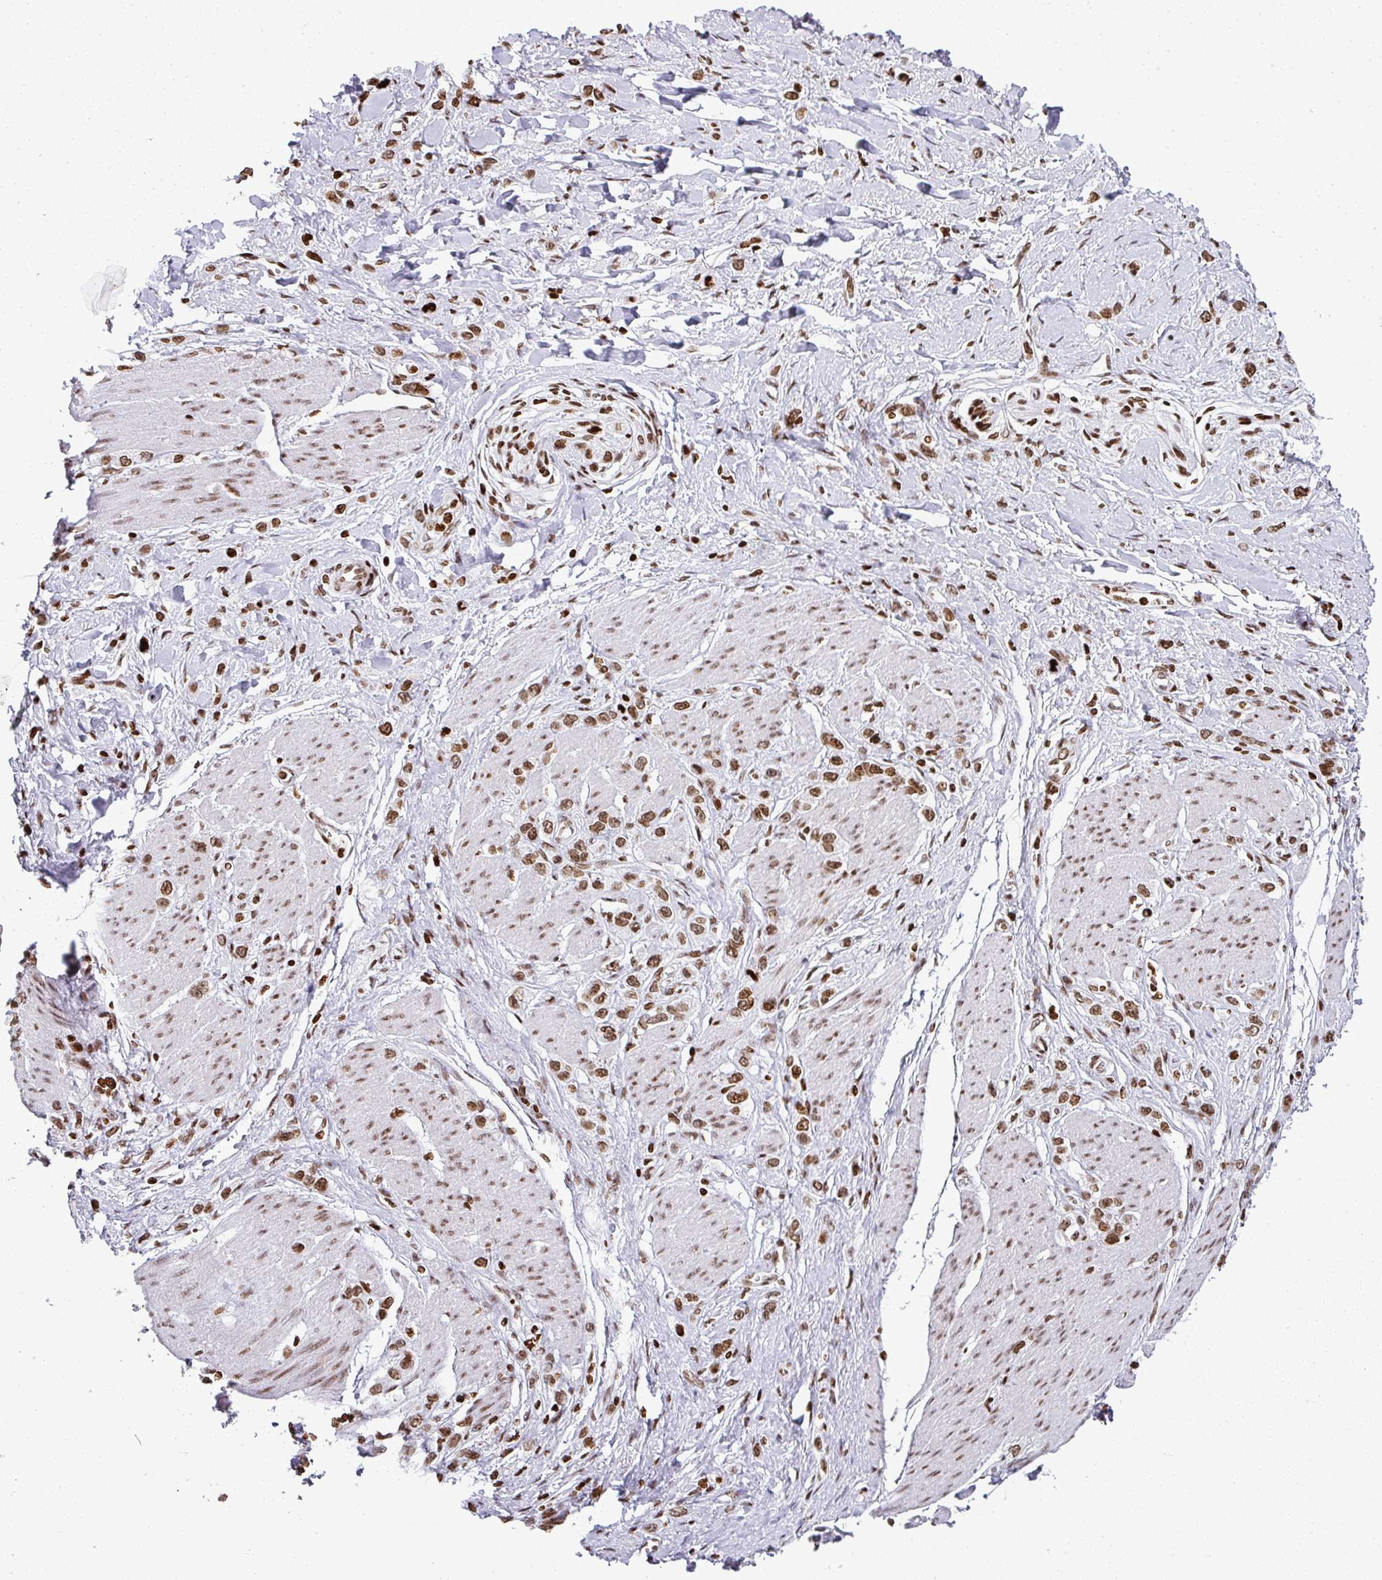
{"staining": {"intensity": "moderate", "quantity": ">75%", "location": "nuclear"}, "tissue": "stomach cancer", "cell_type": "Tumor cells", "image_type": "cancer", "snomed": [{"axis": "morphology", "description": "Adenocarcinoma, NOS"}, {"axis": "topography", "description": "Stomach"}], "caption": "Immunohistochemistry (DAB (3,3'-diaminobenzidine)) staining of stomach adenocarcinoma reveals moderate nuclear protein positivity in approximately >75% of tumor cells.", "gene": "RASL11A", "patient": {"sex": "female", "age": 65}}